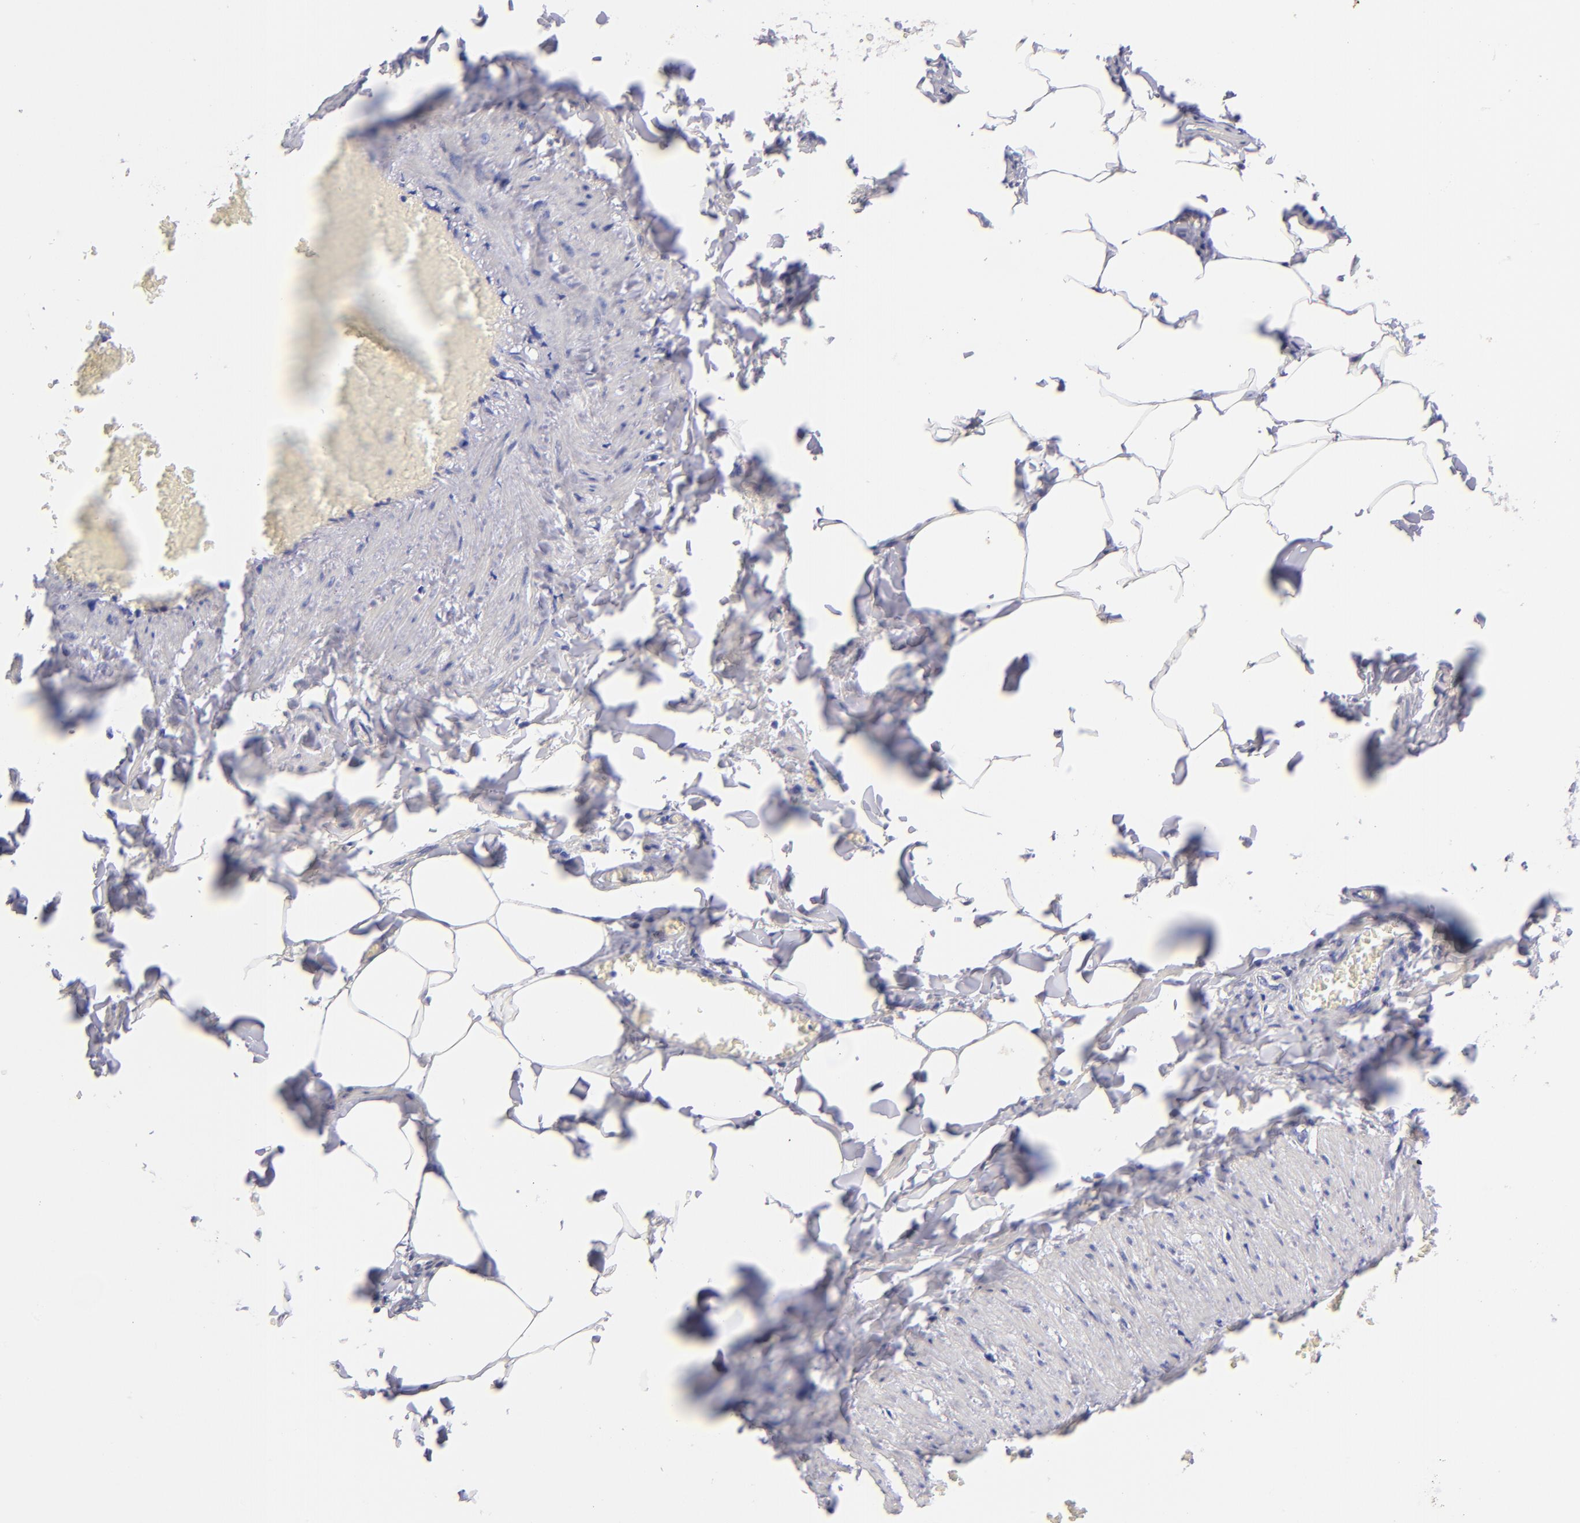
{"staining": {"intensity": "negative", "quantity": "none", "location": "none"}, "tissue": "adipose tissue", "cell_type": "Adipocytes", "image_type": "normal", "snomed": [{"axis": "morphology", "description": "Normal tissue, NOS"}, {"axis": "topography", "description": "Vascular tissue"}], "caption": "High power microscopy histopathology image of an immunohistochemistry photomicrograph of benign adipose tissue, revealing no significant expression in adipocytes. The staining is performed using DAB (3,3'-diaminobenzidine) brown chromogen with nuclei counter-stained in using hematoxylin.", "gene": "SLC1A3", "patient": {"sex": "male", "age": 41}}